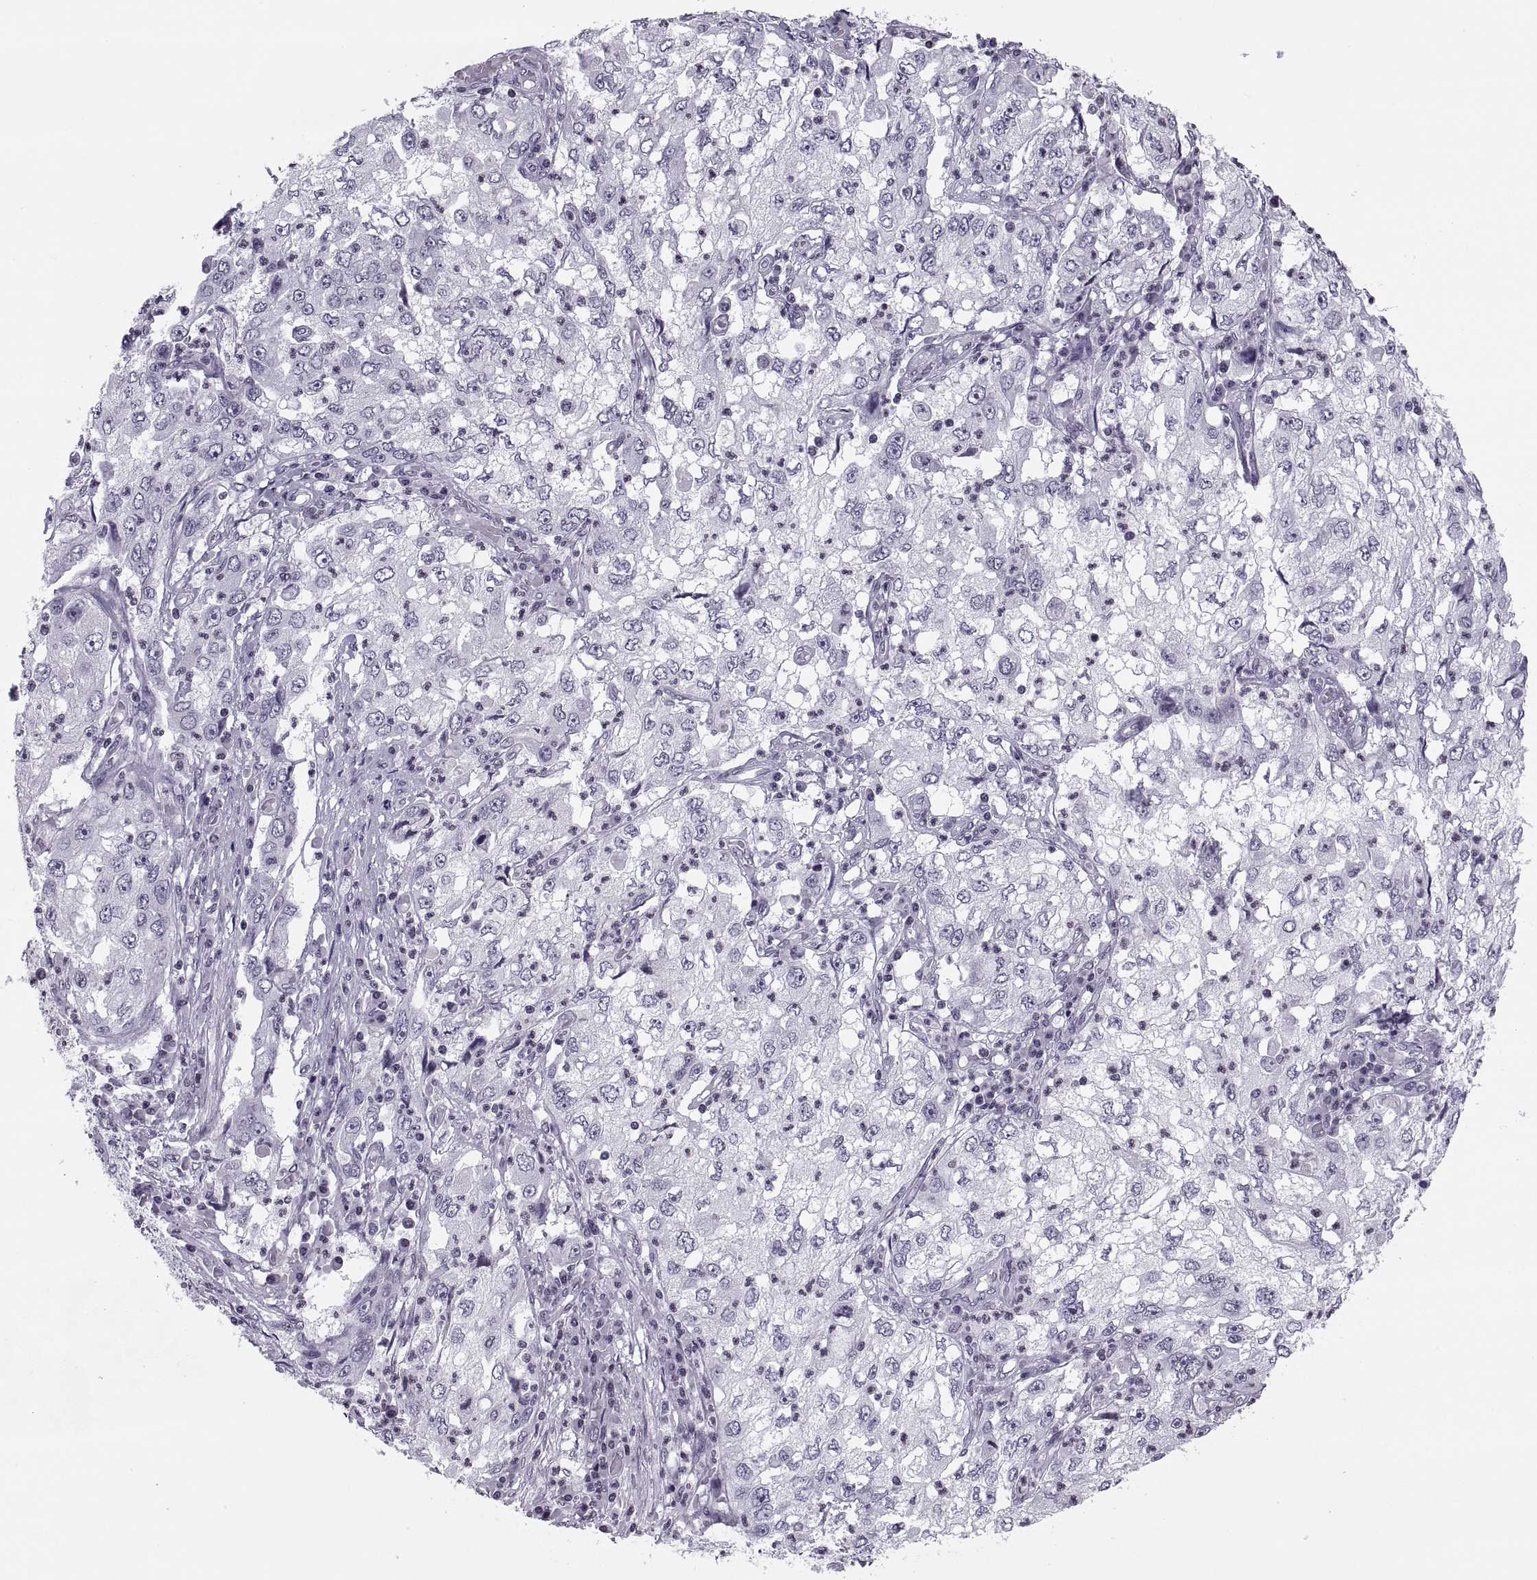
{"staining": {"intensity": "negative", "quantity": "none", "location": "none"}, "tissue": "cervical cancer", "cell_type": "Tumor cells", "image_type": "cancer", "snomed": [{"axis": "morphology", "description": "Squamous cell carcinoma, NOS"}, {"axis": "topography", "description": "Cervix"}], "caption": "This is a image of IHC staining of cervical cancer, which shows no staining in tumor cells. (Stains: DAB IHC with hematoxylin counter stain, Microscopy: brightfield microscopy at high magnification).", "gene": "H1-8", "patient": {"sex": "female", "age": 36}}